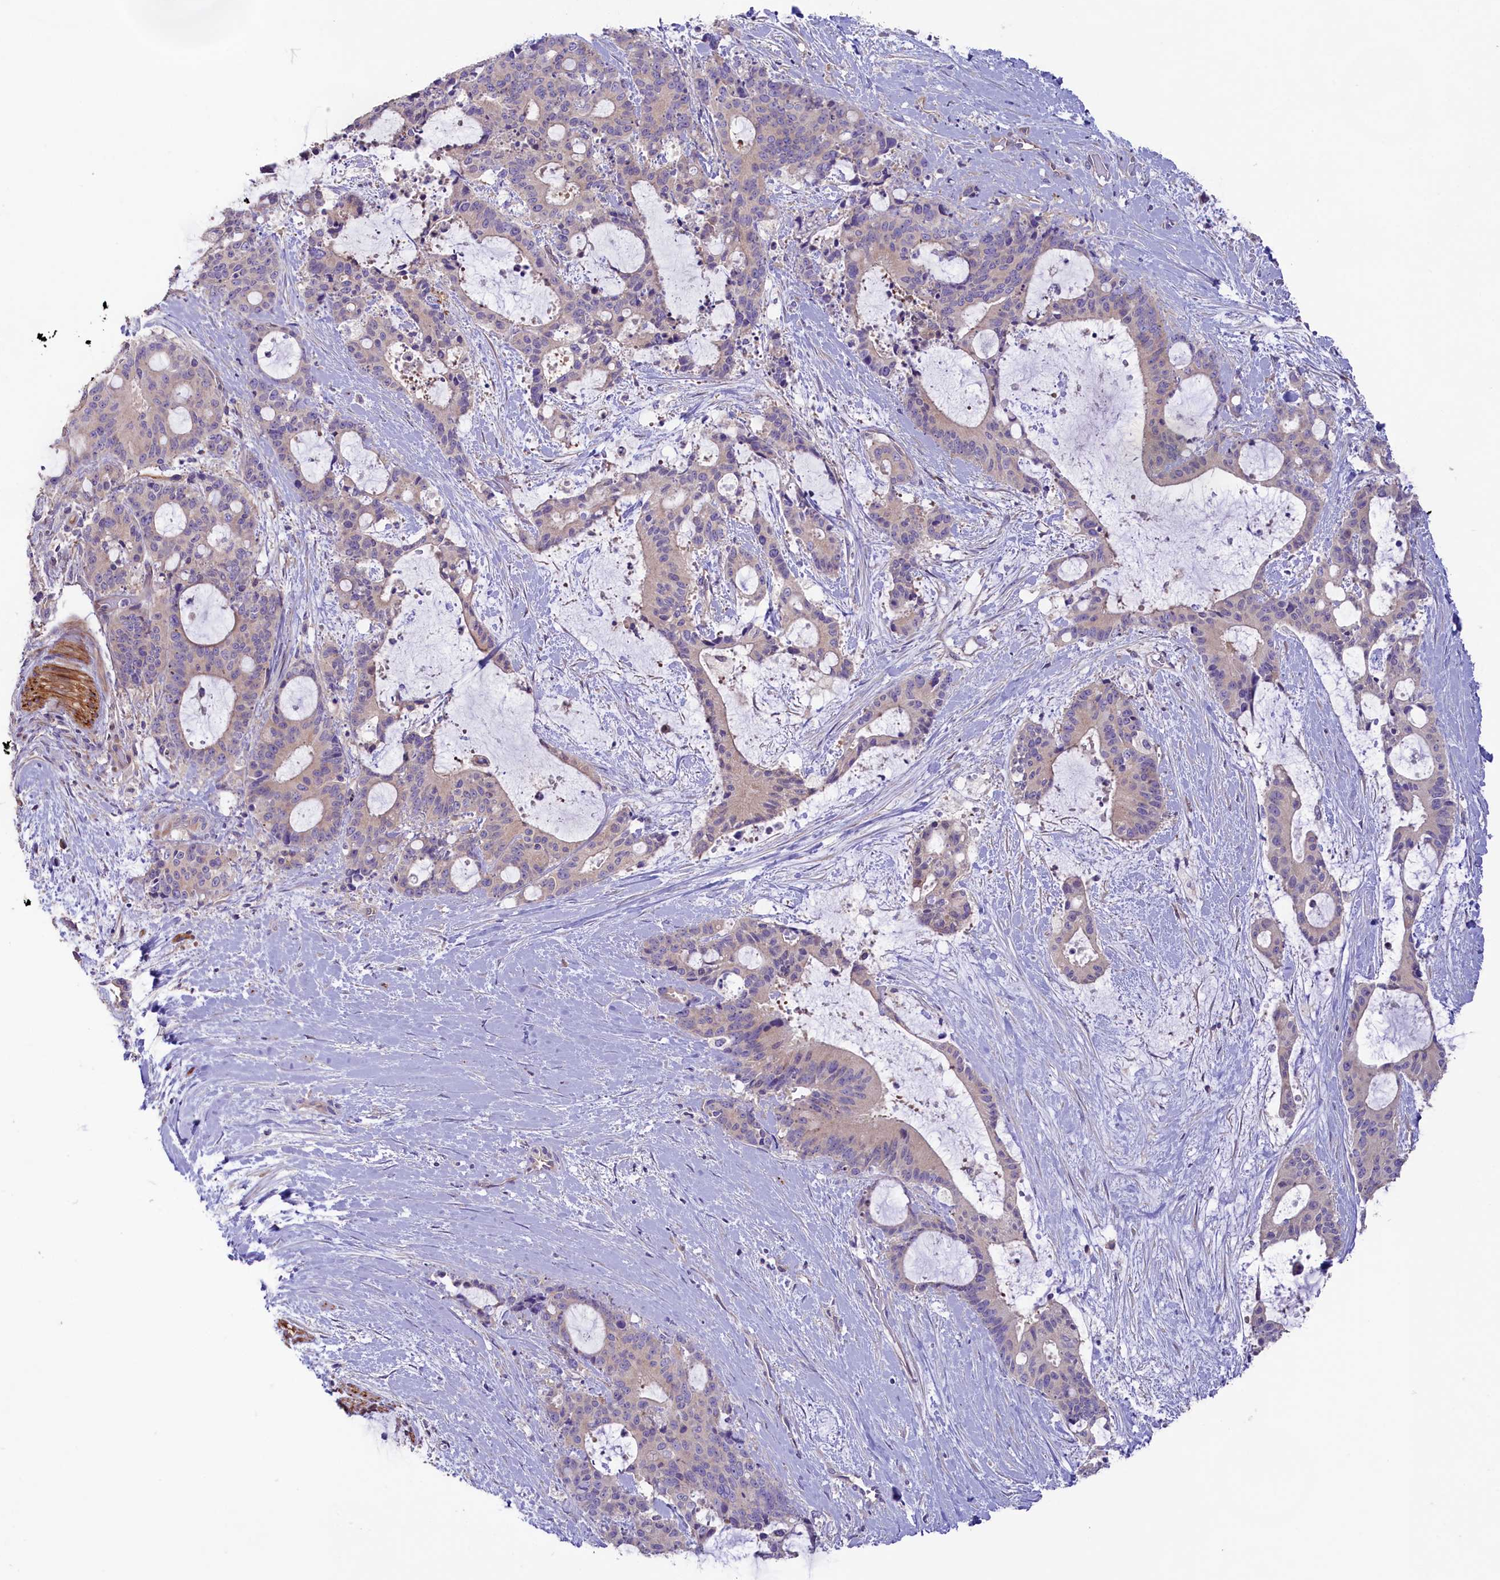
{"staining": {"intensity": "weak", "quantity": "25%-75%", "location": "cytoplasmic/membranous"}, "tissue": "liver cancer", "cell_type": "Tumor cells", "image_type": "cancer", "snomed": [{"axis": "morphology", "description": "Normal tissue, NOS"}, {"axis": "morphology", "description": "Cholangiocarcinoma"}, {"axis": "topography", "description": "Liver"}, {"axis": "topography", "description": "Peripheral nerve tissue"}], "caption": "Cholangiocarcinoma (liver) stained with DAB (3,3'-diaminobenzidine) immunohistochemistry exhibits low levels of weak cytoplasmic/membranous staining in about 25%-75% of tumor cells.", "gene": "CD99L2", "patient": {"sex": "female", "age": 73}}